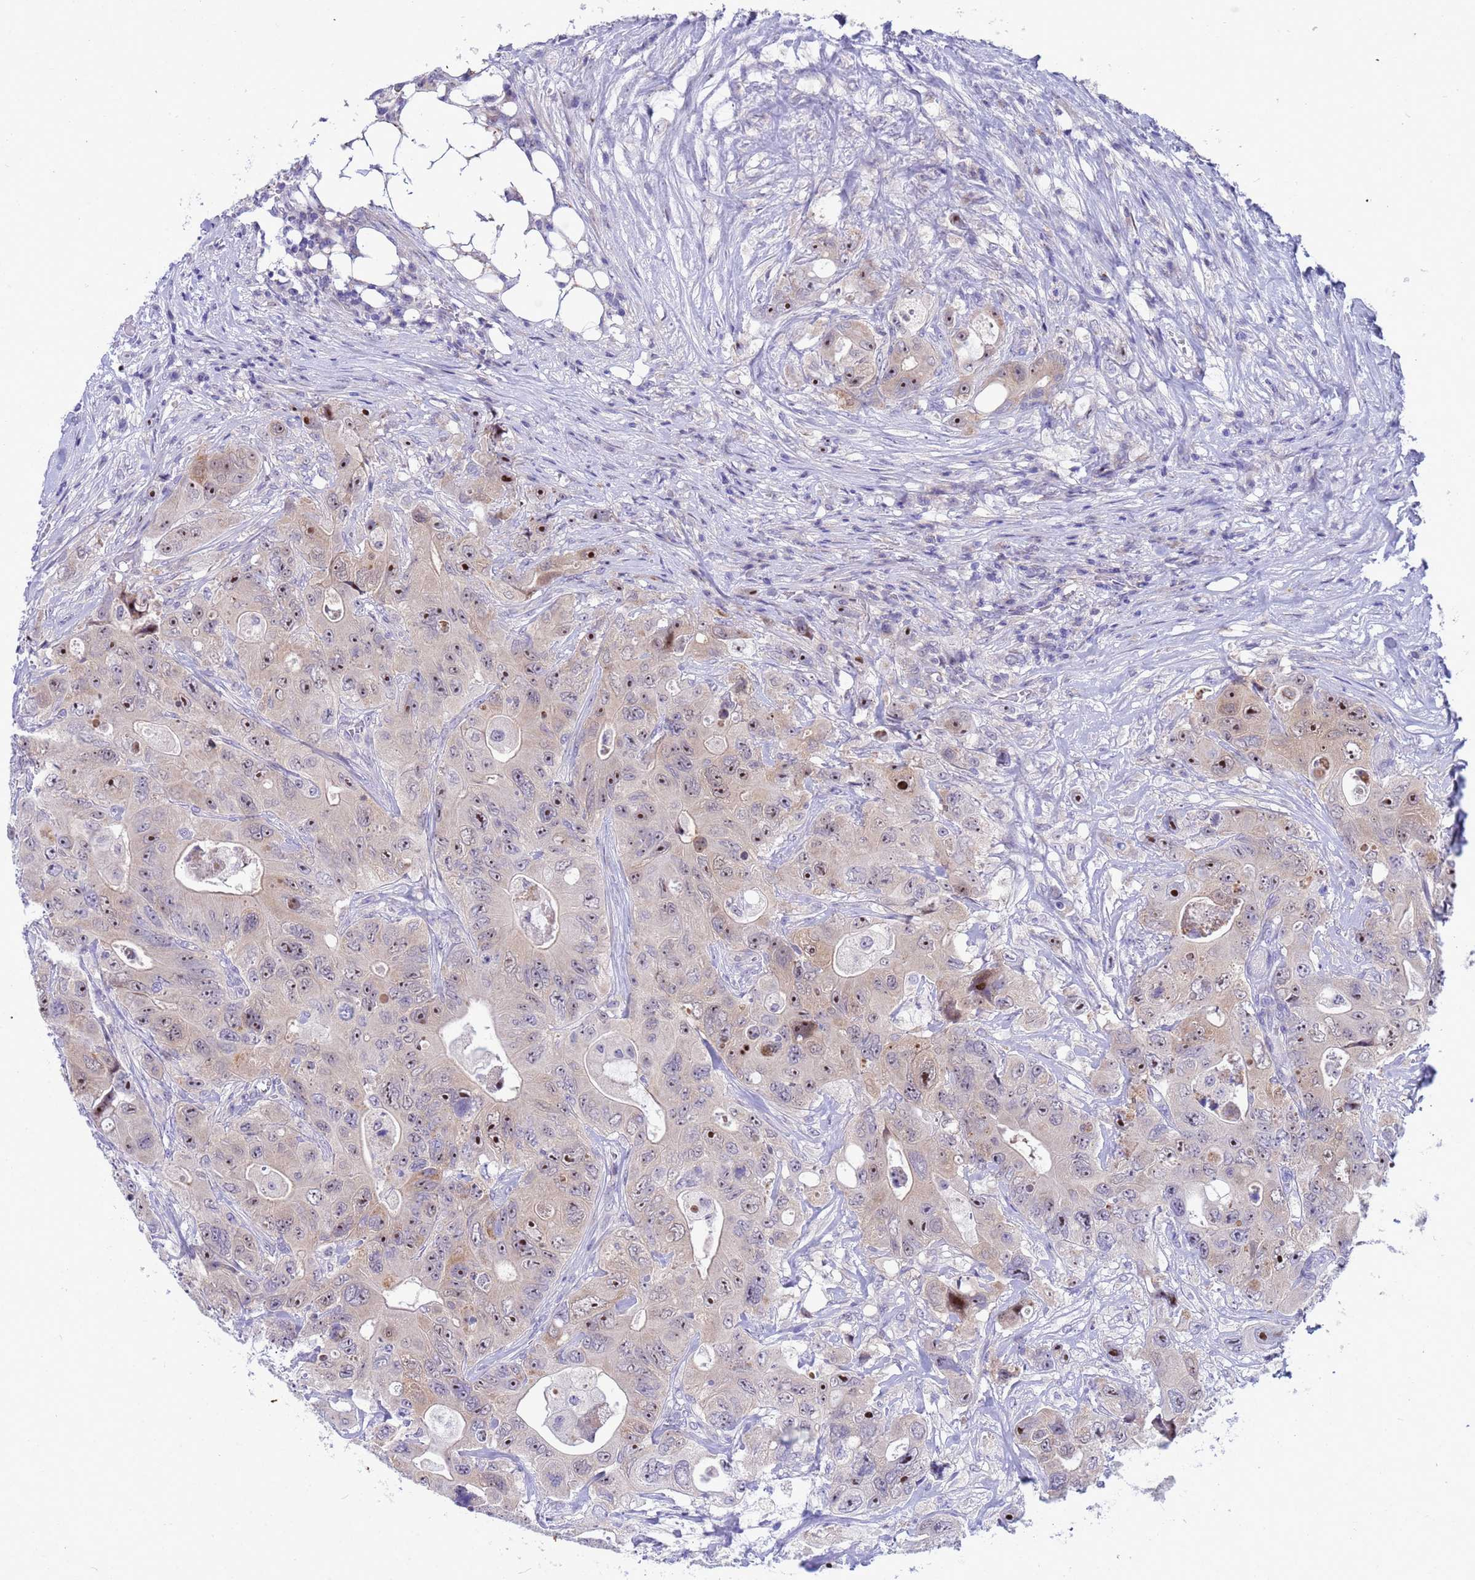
{"staining": {"intensity": "strong", "quantity": "25%-75%", "location": "nuclear"}, "tissue": "colorectal cancer", "cell_type": "Tumor cells", "image_type": "cancer", "snomed": [{"axis": "morphology", "description": "Adenocarcinoma, NOS"}, {"axis": "topography", "description": "Colon"}], "caption": "Immunohistochemical staining of human colorectal cancer (adenocarcinoma) displays strong nuclear protein expression in about 25%-75% of tumor cells.", "gene": "LRATD1", "patient": {"sex": "female", "age": 46}}